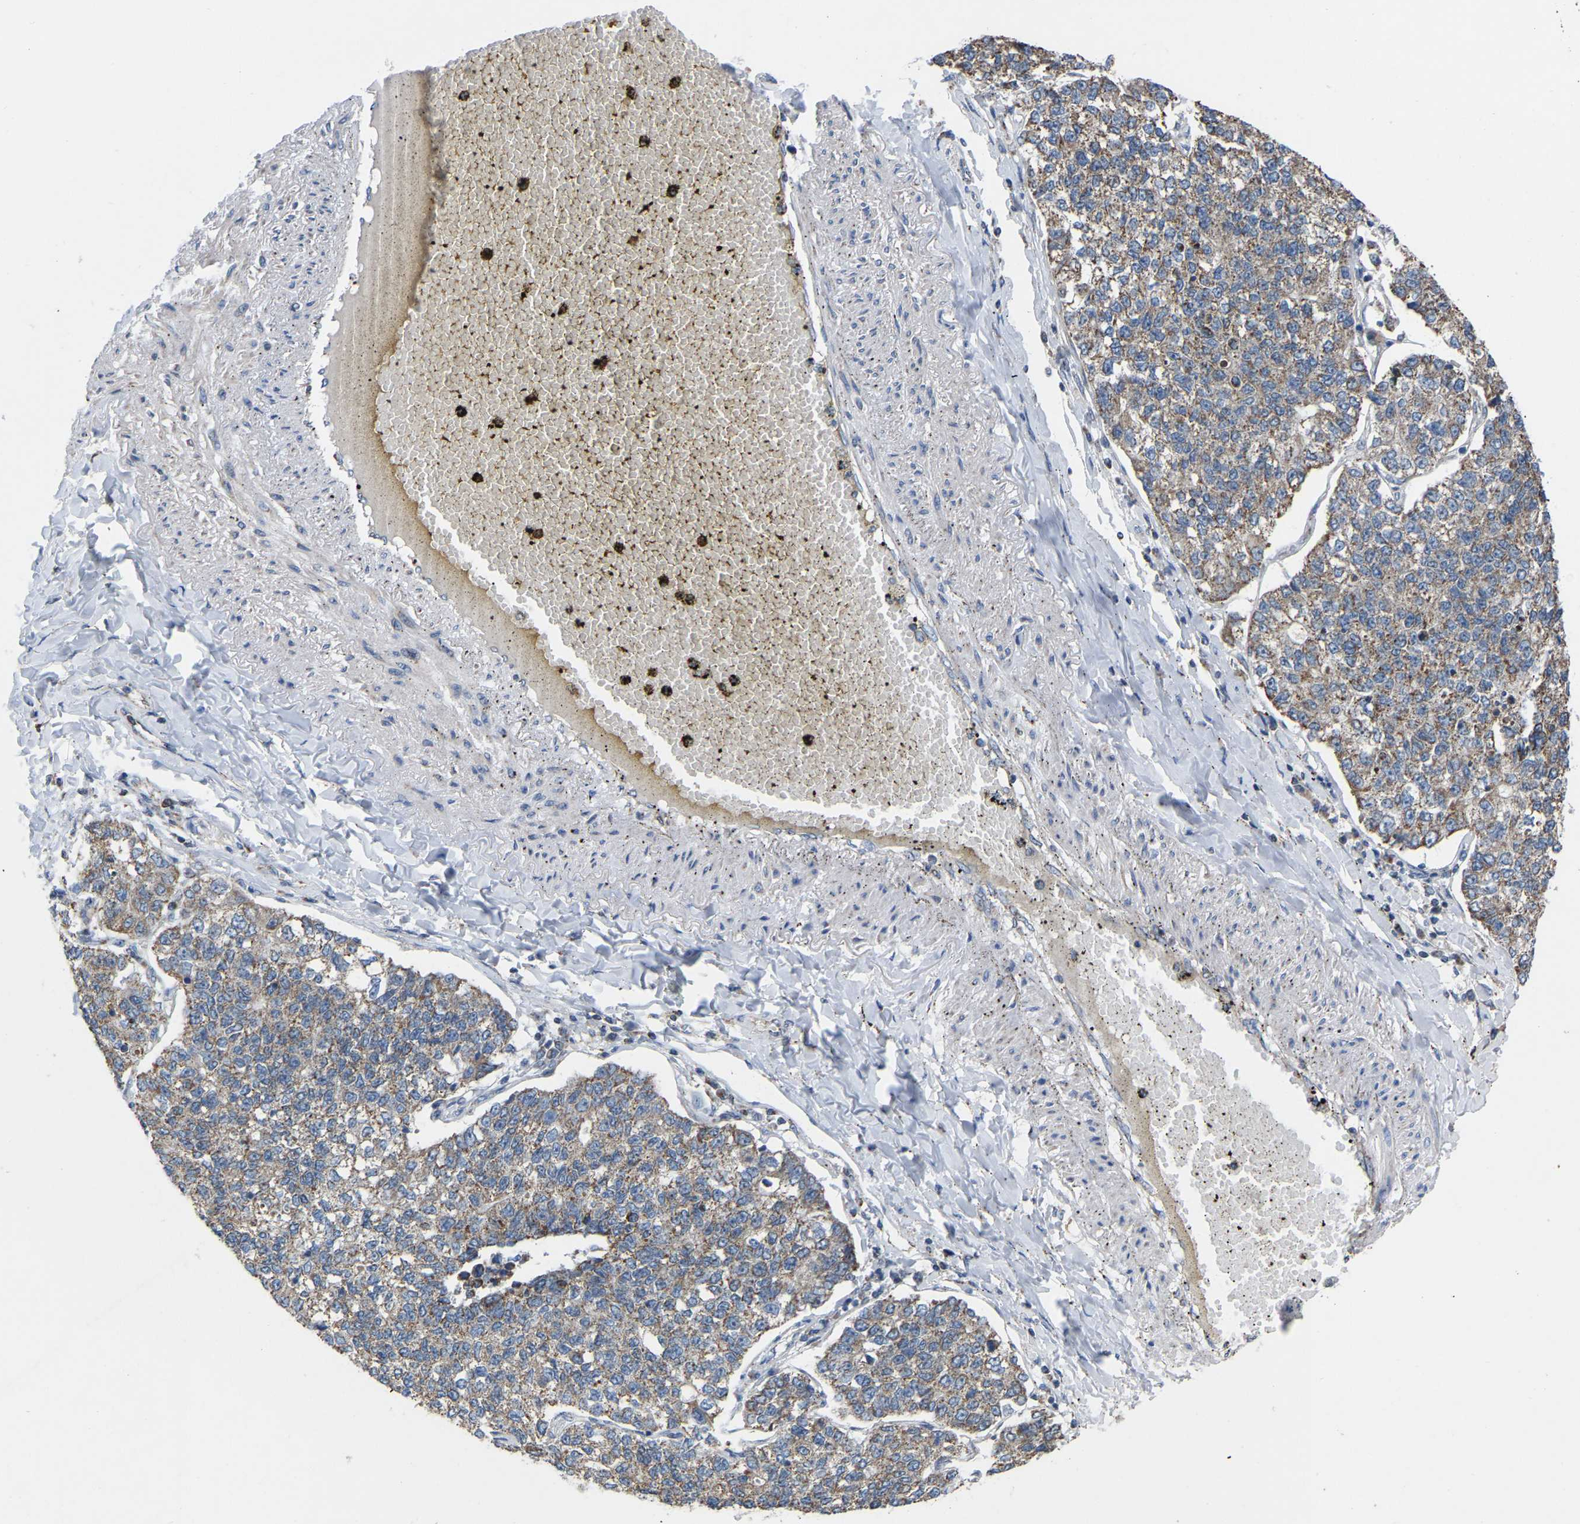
{"staining": {"intensity": "weak", "quantity": ">75%", "location": "cytoplasmic/membranous"}, "tissue": "lung cancer", "cell_type": "Tumor cells", "image_type": "cancer", "snomed": [{"axis": "morphology", "description": "Adenocarcinoma, NOS"}, {"axis": "topography", "description": "Lung"}], "caption": "Brown immunohistochemical staining in adenocarcinoma (lung) displays weak cytoplasmic/membranous staining in approximately >75% of tumor cells.", "gene": "BCL10", "patient": {"sex": "male", "age": 49}}